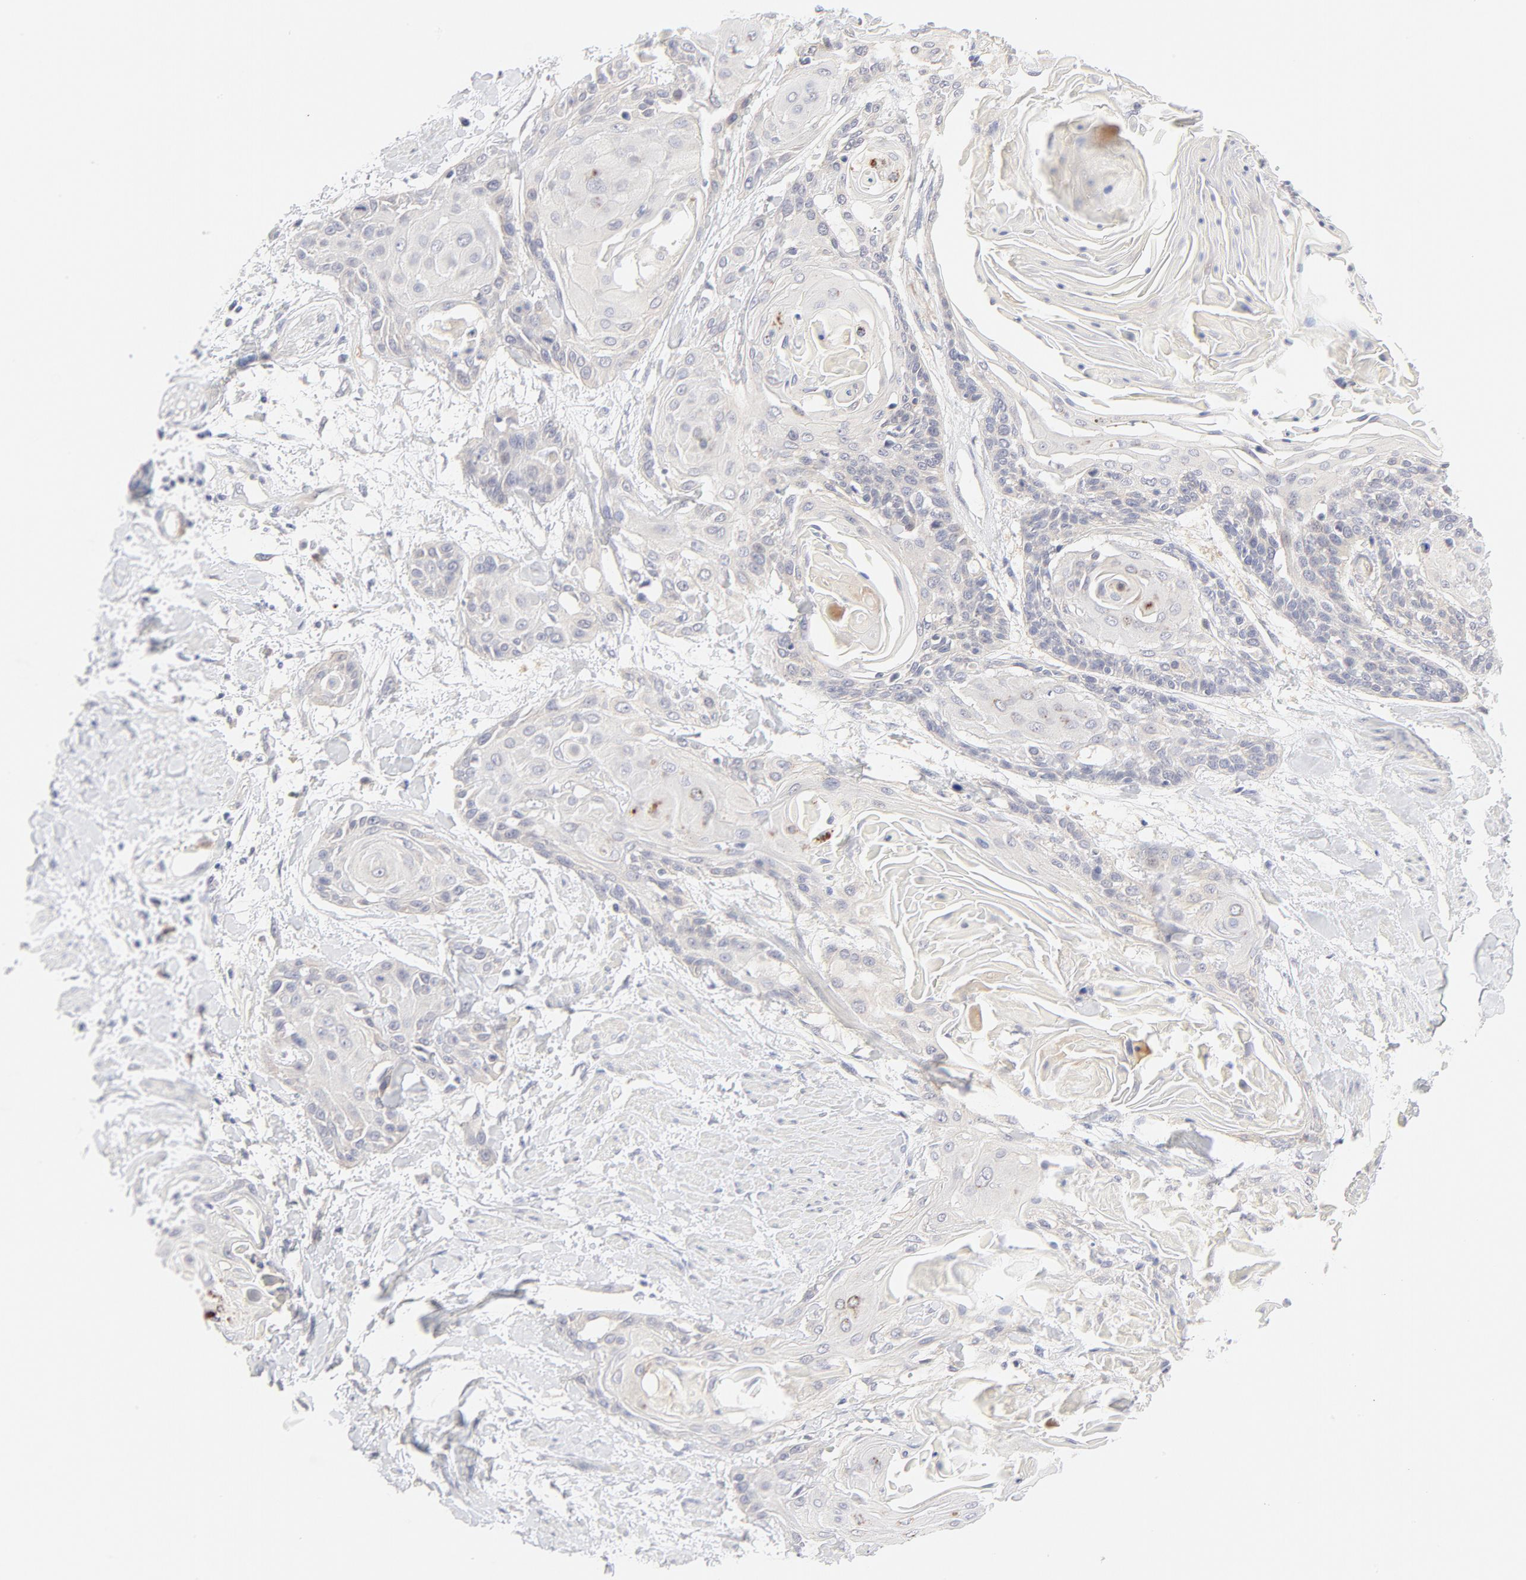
{"staining": {"intensity": "weak", "quantity": "<25%", "location": "cytoplasmic/membranous"}, "tissue": "cervical cancer", "cell_type": "Tumor cells", "image_type": "cancer", "snomed": [{"axis": "morphology", "description": "Squamous cell carcinoma, NOS"}, {"axis": "topography", "description": "Cervix"}], "caption": "Cervical squamous cell carcinoma stained for a protein using IHC shows no positivity tumor cells.", "gene": "NKX2-2", "patient": {"sex": "female", "age": 57}}